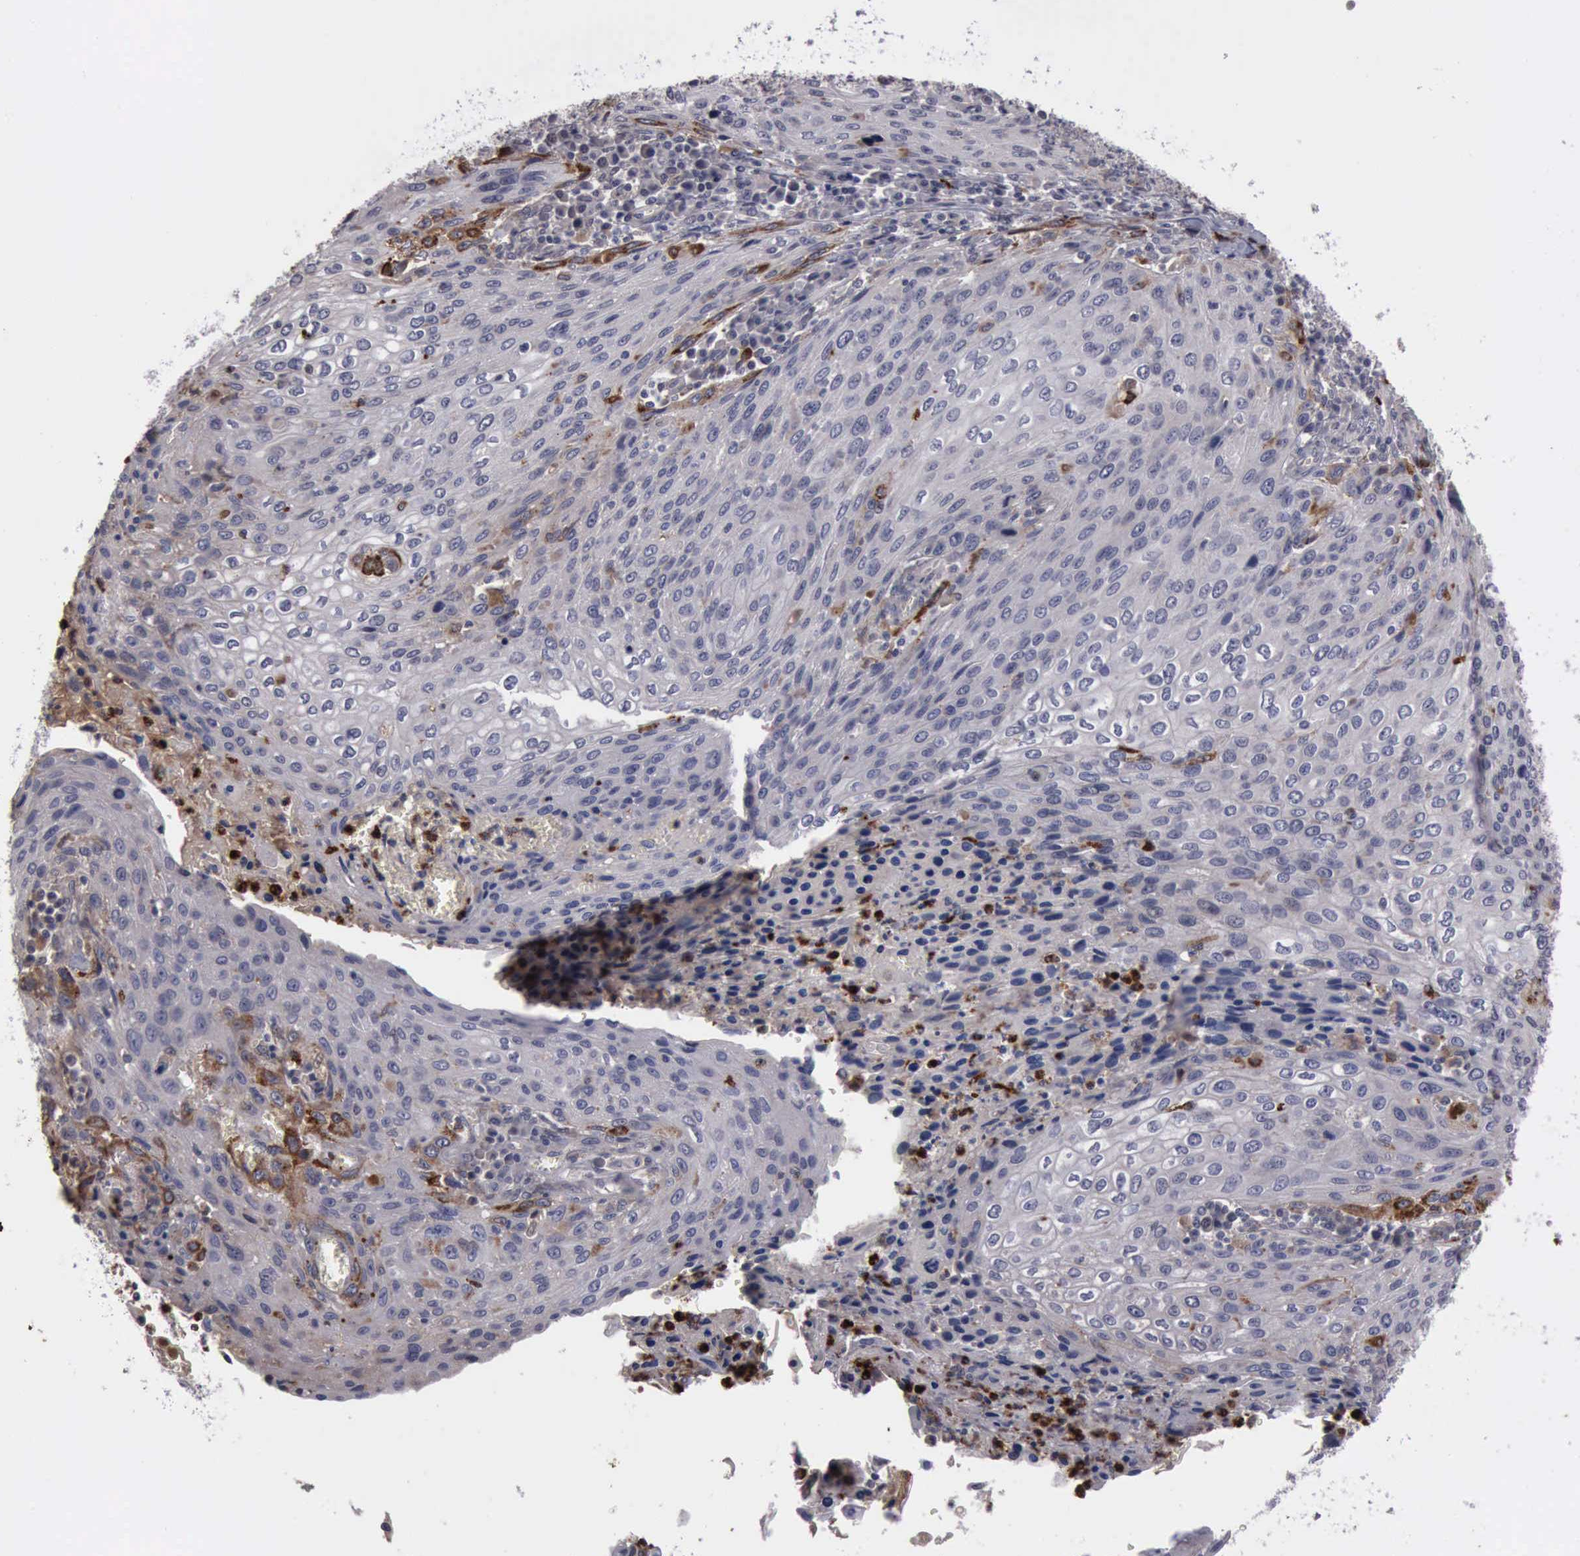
{"staining": {"intensity": "moderate", "quantity": "<25%", "location": "cytoplasmic/membranous"}, "tissue": "cervical cancer", "cell_type": "Tumor cells", "image_type": "cancer", "snomed": [{"axis": "morphology", "description": "Squamous cell carcinoma, NOS"}, {"axis": "topography", "description": "Cervix"}], "caption": "Tumor cells display moderate cytoplasmic/membranous positivity in approximately <25% of cells in cervical cancer.", "gene": "MMP9", "patient": {"sex": "female", "age": 32}}